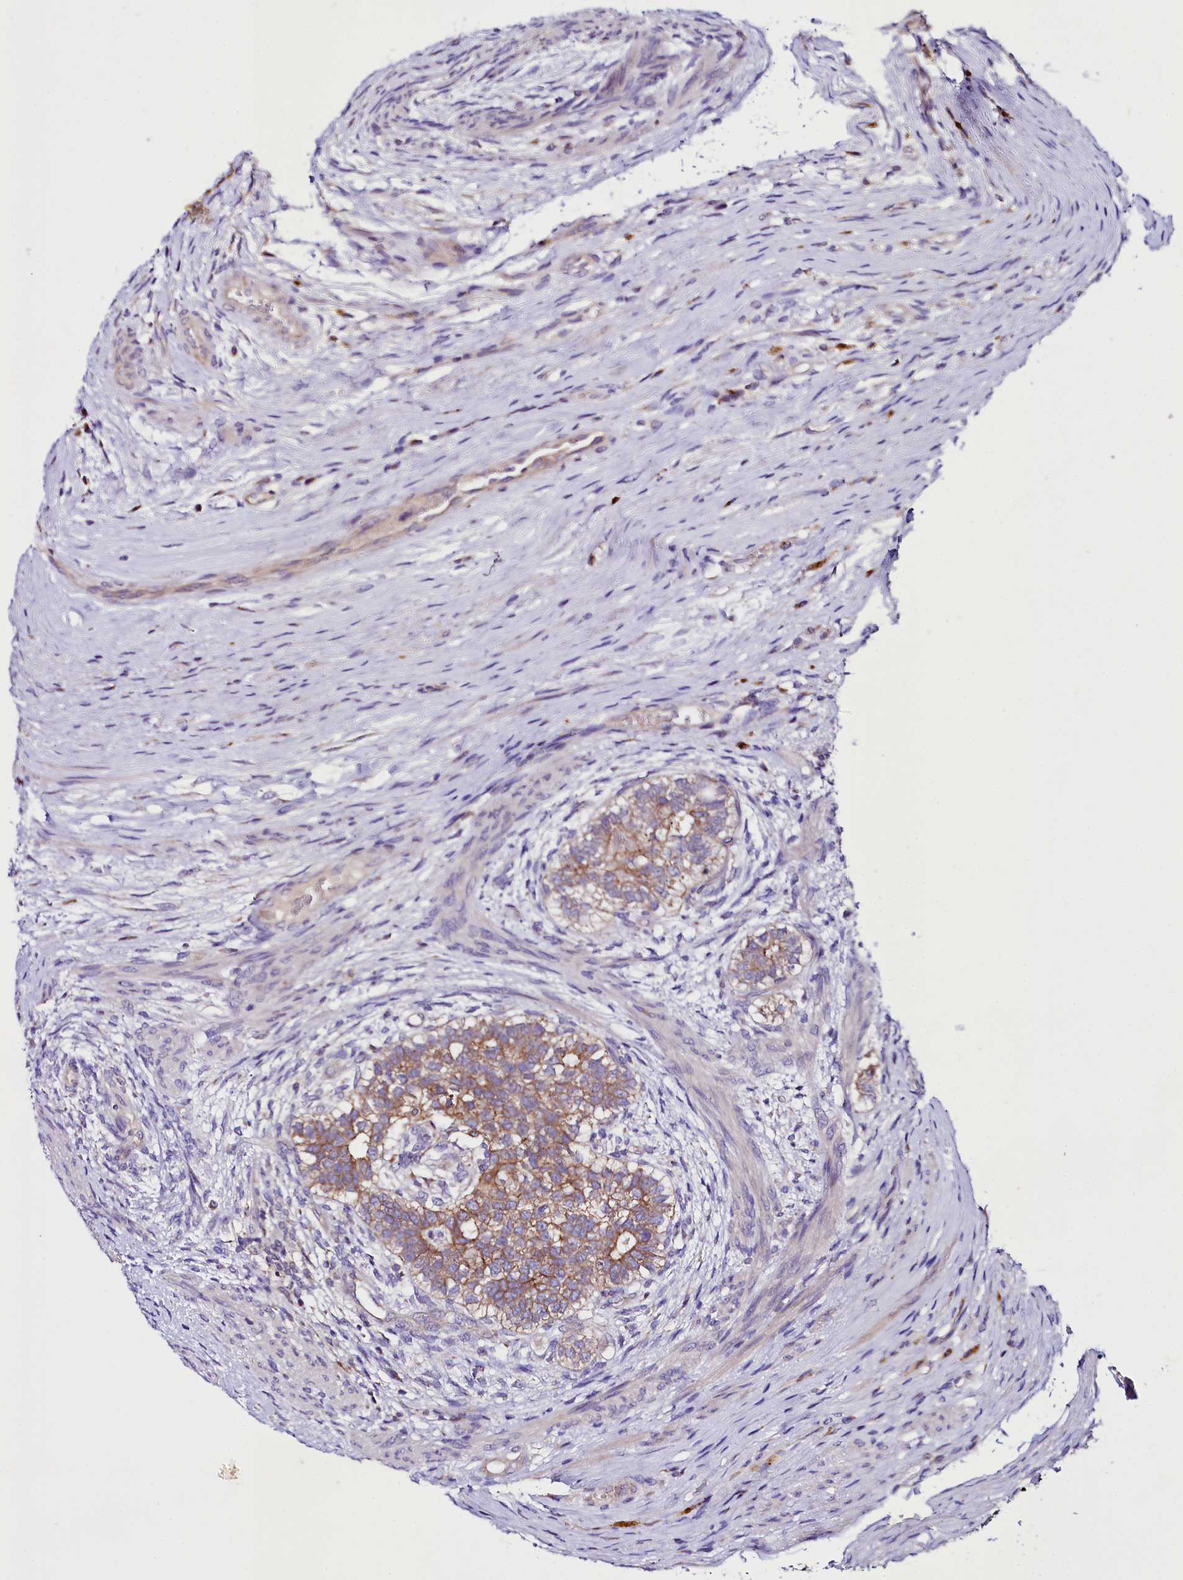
{"staining": {"intensity": "moderate", "quantity": "<25%", "location": "cytoplasmic/membranous"}, "tissue": "testis cancer", "cell_type": "Tumor cells", "image_type": "cancer", "snomed": [{"axis": "morphology", "description": "Carcinoma, Embryonal, NOS"}, {"axis": "topography", "description": "Testis"}], "caption": "Immunohistochemical staining of testis cancer (embryonal carcinoma) displays low levels of moderate cytoplasmic/membranous positivity in approximately <25% of tumor cells.", "gene": "SACM1L", "patient": {"sex": "male", "age": 26}}